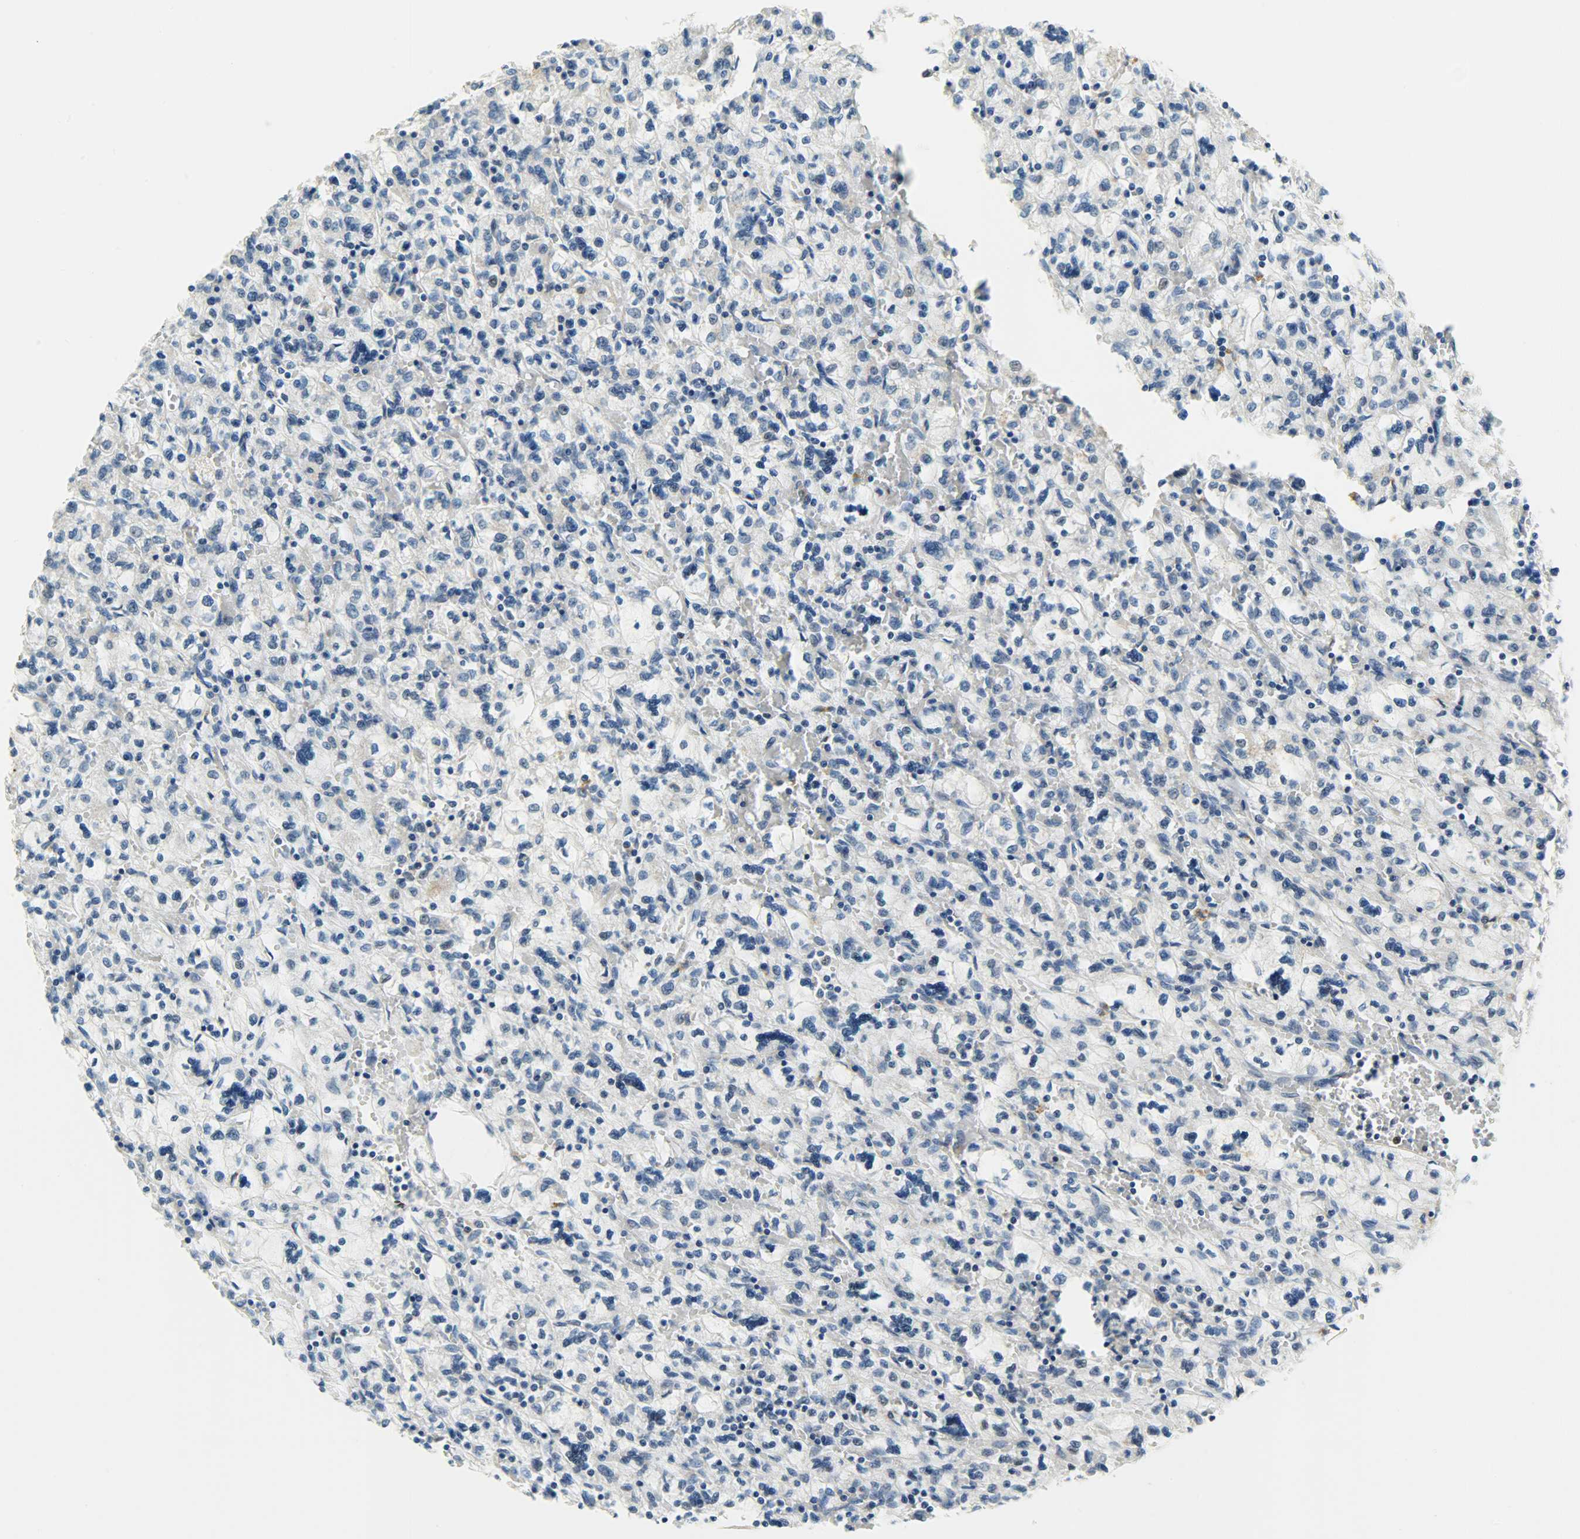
{"staining": {"intensity": "negative", "quantity": "none", "location": "none"}, "tissue": "renal cancer", "cell_type": "Tumor cells", "image_type": "cancer", "snomed": [{"axis": "morphology", "description": "Adenocarcinoma, NOS"}, {"axis": "topography", "description": "Kidney"}], "caption": "Tumor cells are negative for brown protein staining in renal cancer.", "gene": "JUNB", "patient": {"sex": "female", "age": 83}}